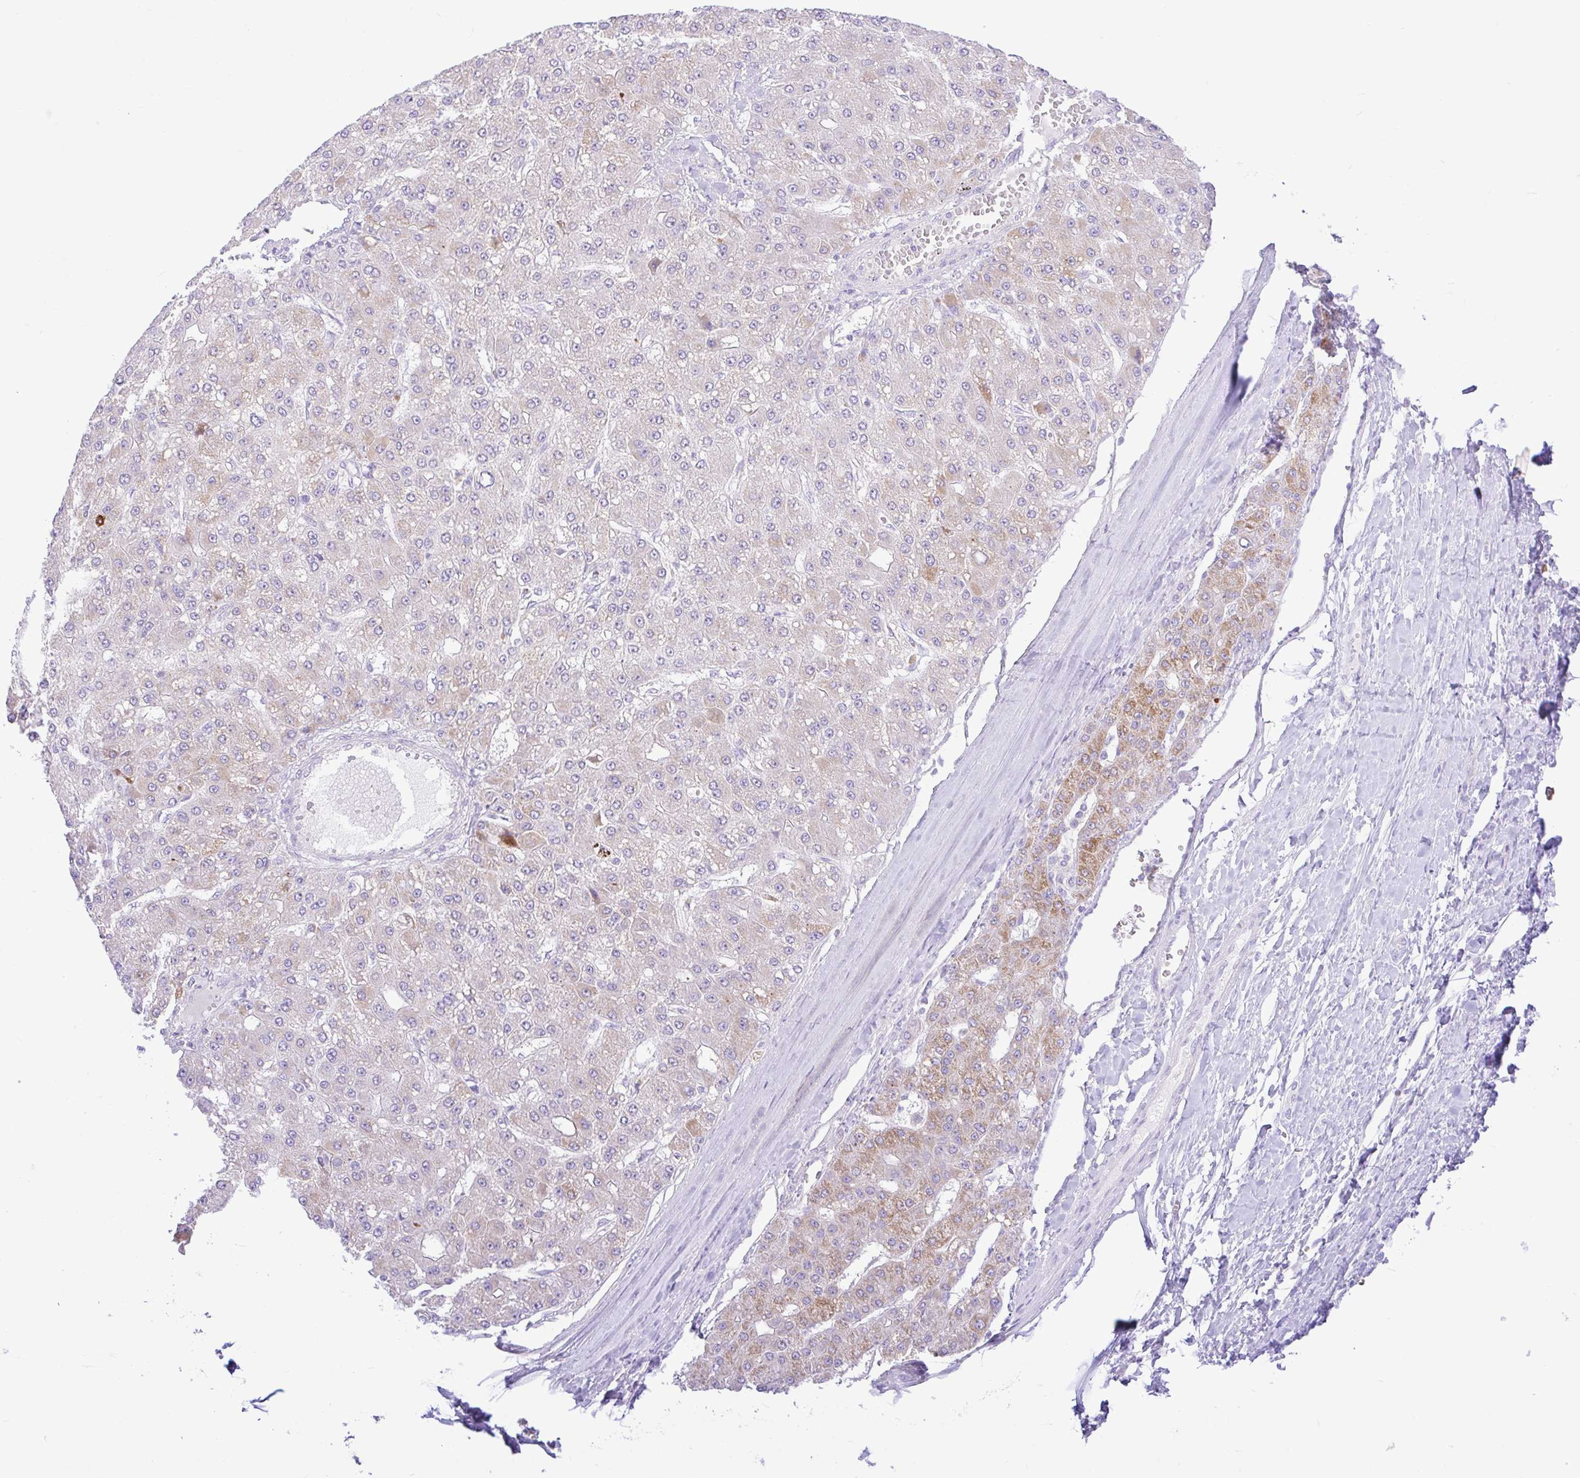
{"staining": {"intensity": "moderate", "quantity": "<25%", "location": "cytoplasmic/membranous"}, "tissue": "liver cancer", "cell_type": "Tumor cells", "image_type": "cancer", "snomed": [{"axis": "morphology", "description": "Carcinoma, Hepatocellular, NOS"}, {"axis": "topography", "description": "Liver"}], "caption": "A photomicrograph showing moderate cytoplasmic/membranous positivity in approximately <25% of tumor cells in liver cancer, as visualized by brown immunohistochemical staining.", "gene": "ZNF101", "patient": {"sex": "male", "age": 67}}